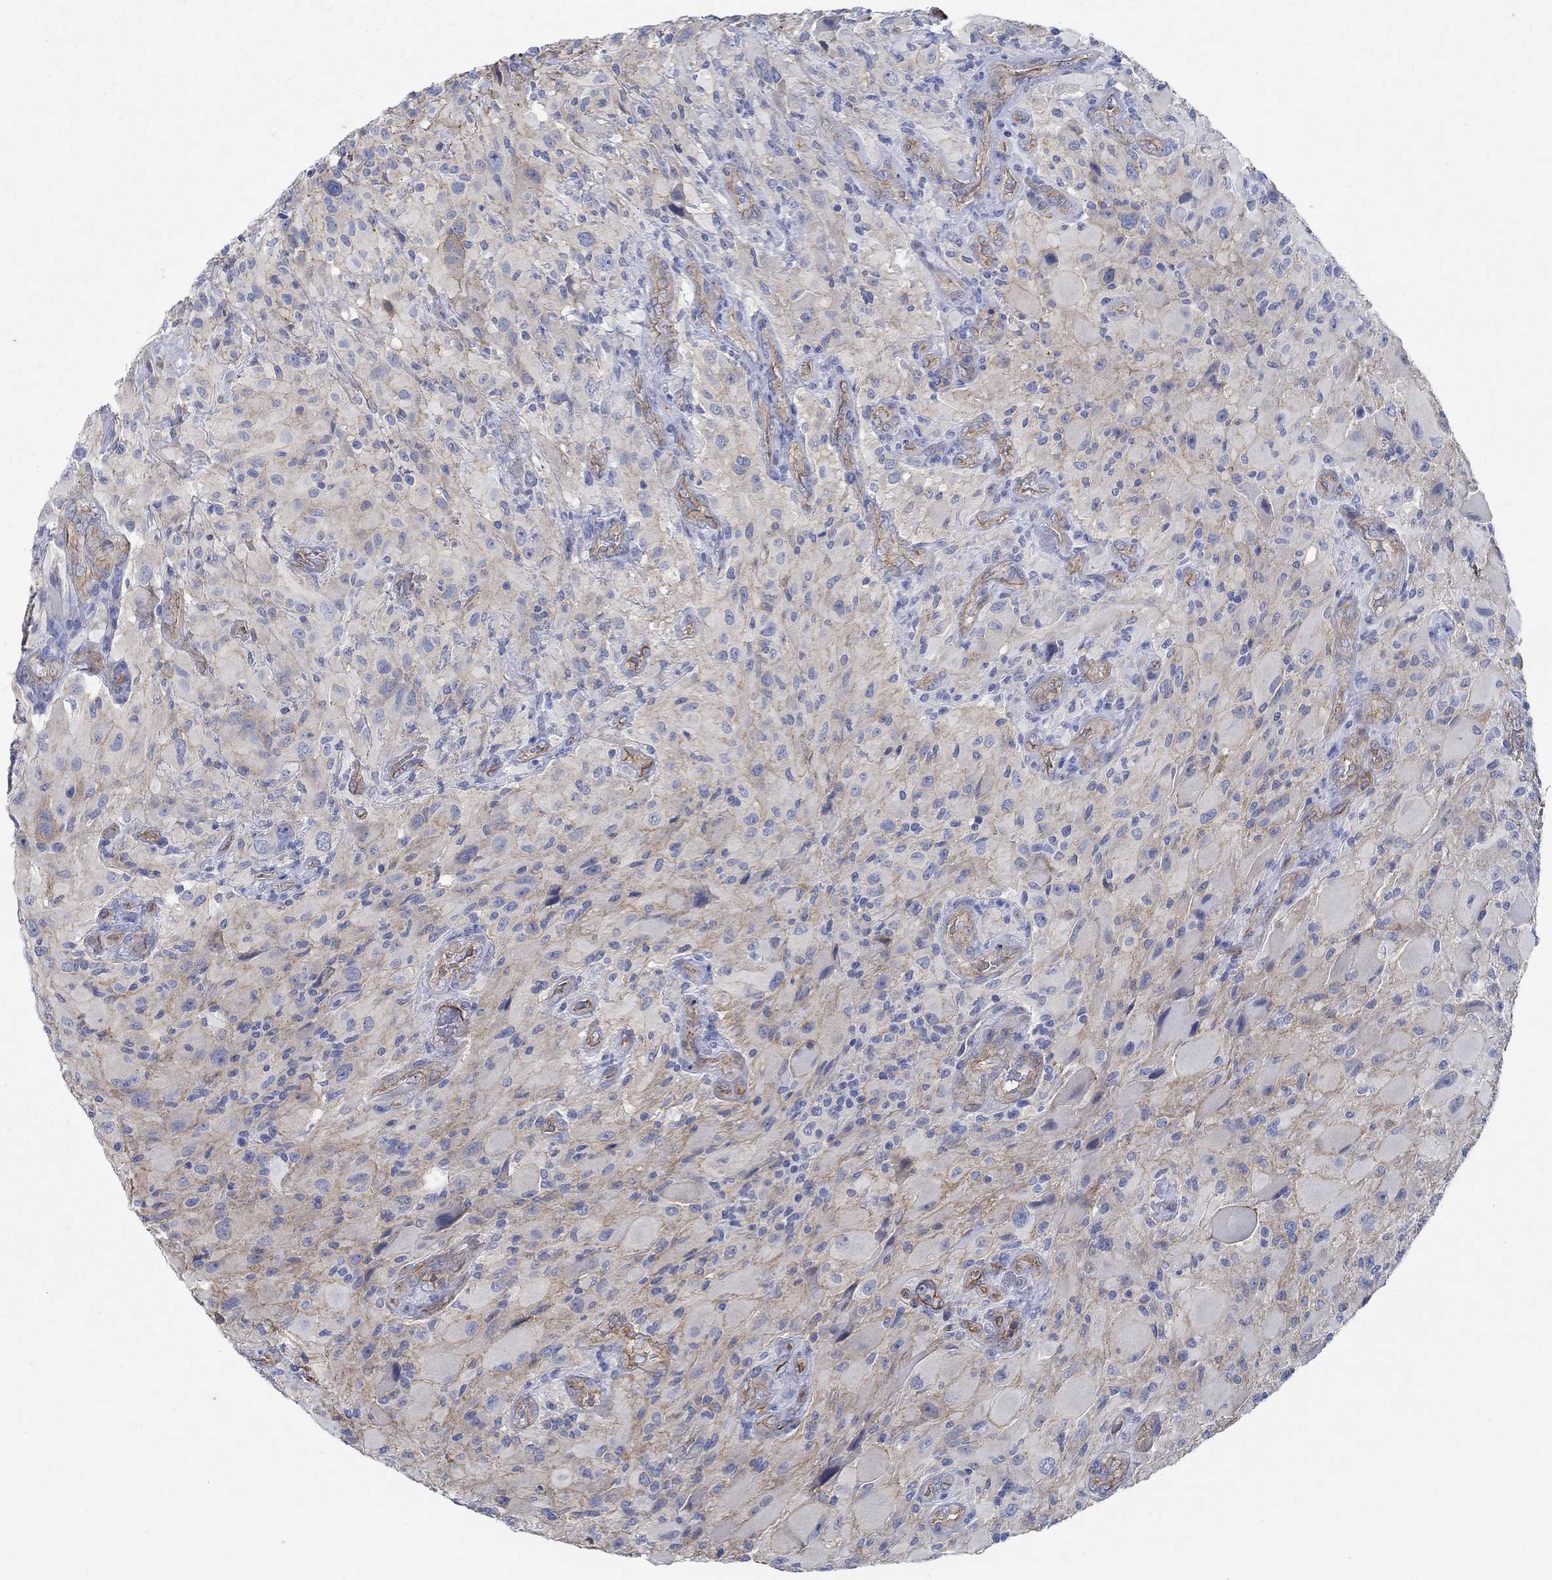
{"staining": {"intensity": "negative", "quantity": "none", "location": "none"}, "tissue": "glioma", "cell_type": "Tumor cells", "image_type": "cancer", "snomed": [{"axis": "morphology", "description": "Glioma, malignant, High grade"}, {"axis": "topography", "description": "Cerebral cortex"}], "caption": "A high-resolution image shows immunohistochemistry (IHC) staining of glioma, which reveals no significant staining in tumor cells. (IHC, brightfield microscopy, high magnification).", "gene": "TMEM198", "patient": {"sex": "male", "age": 35}}